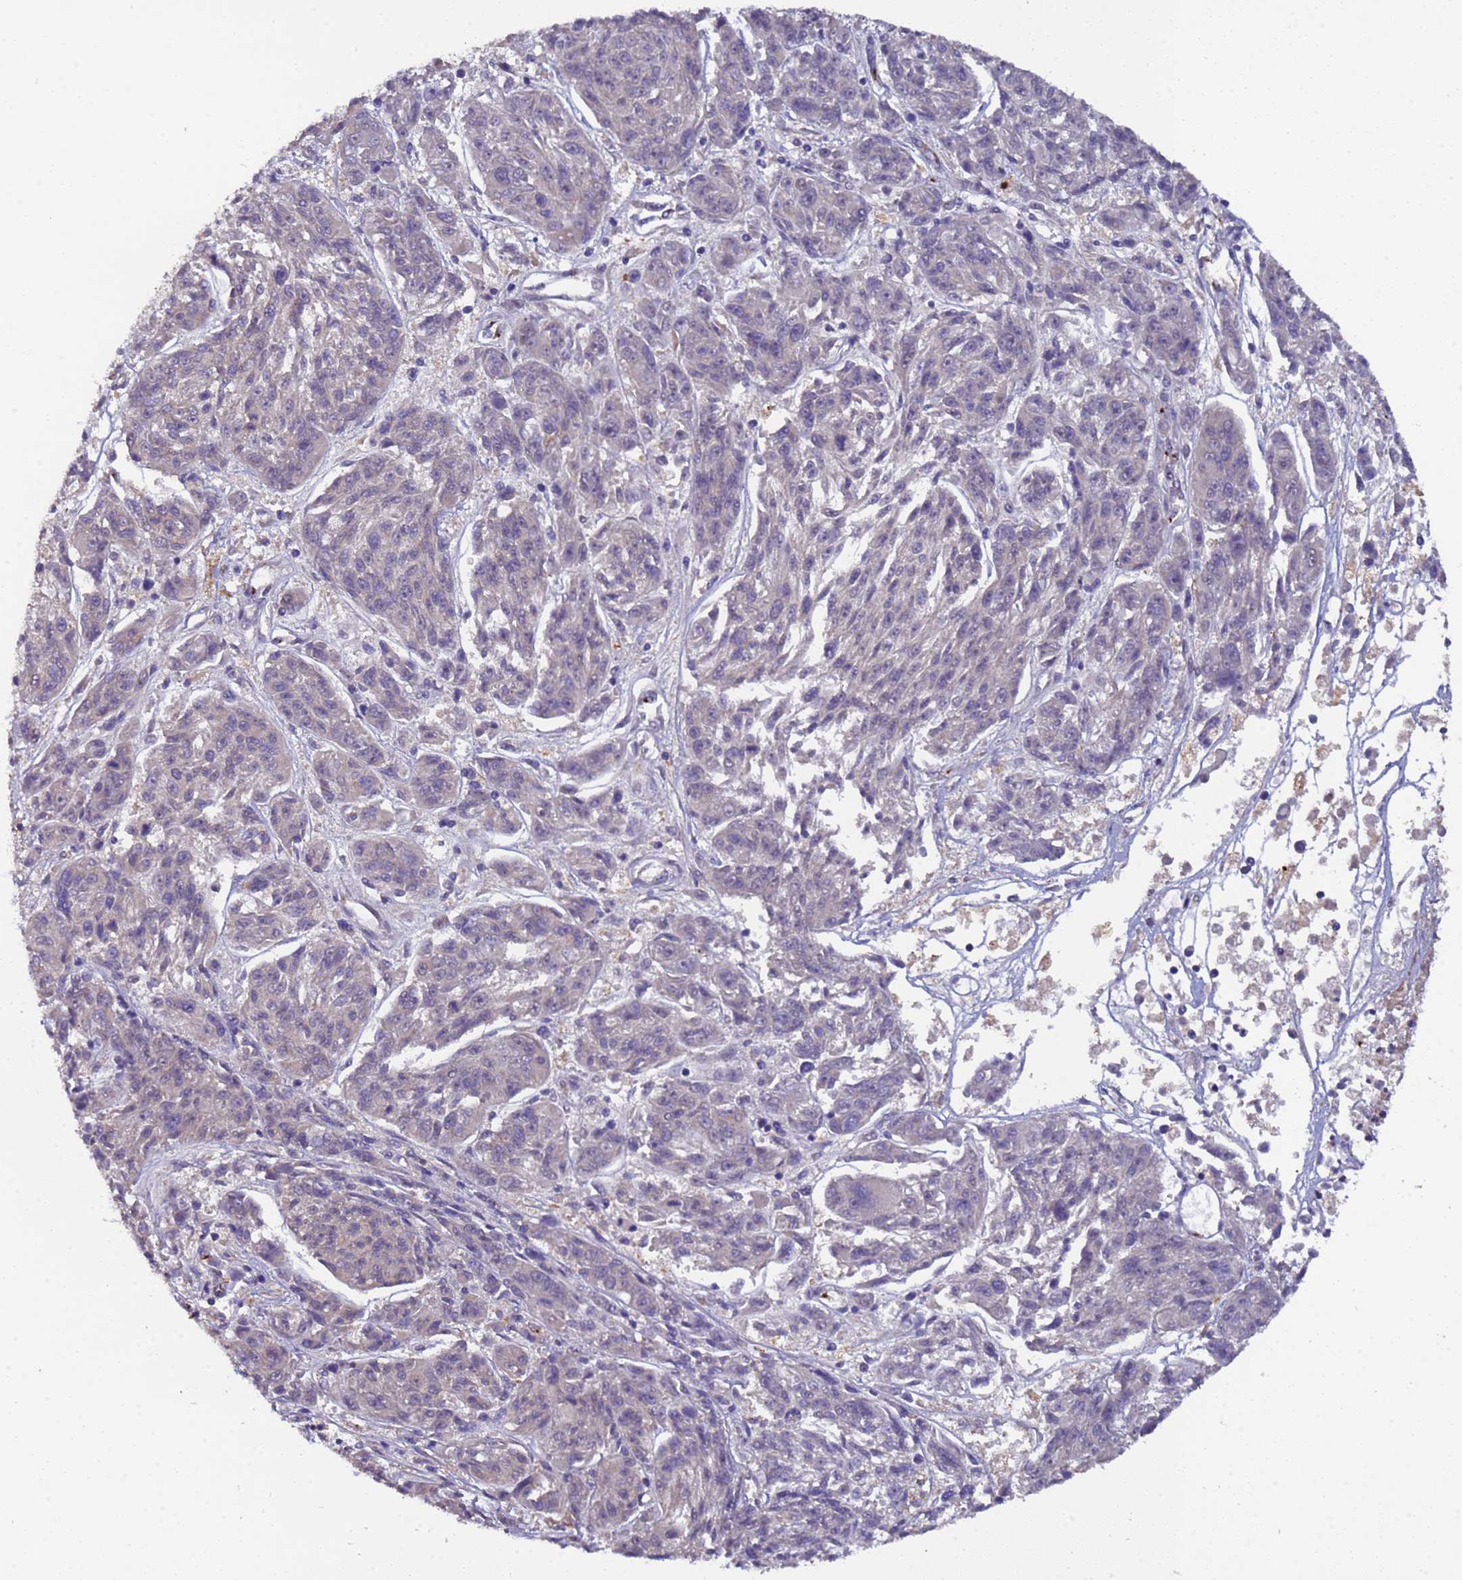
{"staining": {"intensity": "negative", "quantity": "none", "location": "none"}, "tissue": "melanoma", "cell_type": "Tumor cells", "image_type": "cancer", "snomed": [{"axis": "morphology", "description": "Malignant melanoma, NOS"}, {"axis": "topography", "description": "Skin"}], "caption": "Tumor cells are negative for protein expression in human melanoma.", "gene": "ZNF248", "patient": {"sex": "male", "age": 53}}